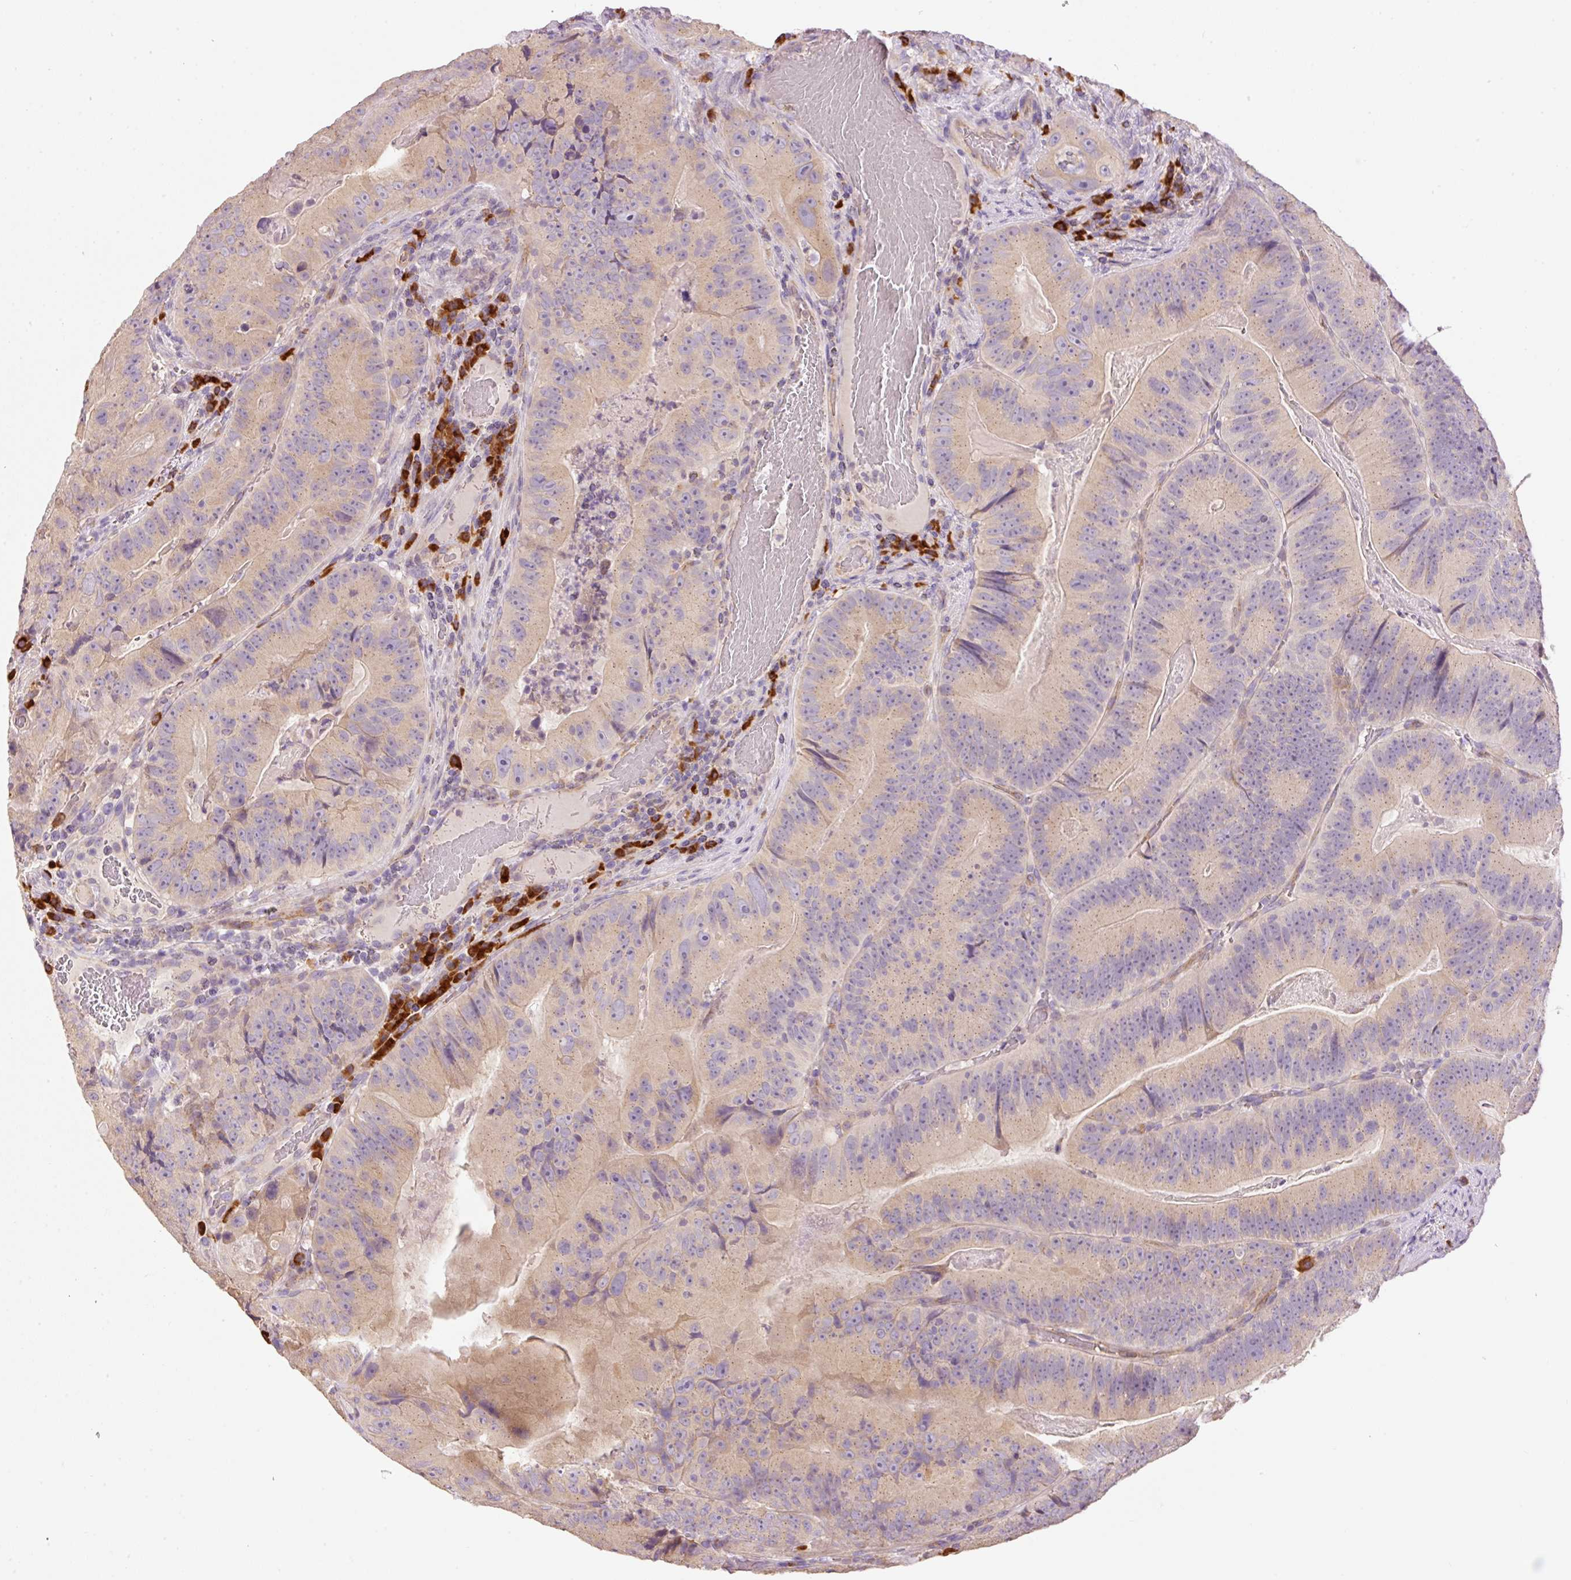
{"staining": {"intensity": "weak", "quantity": ">75%", "location": "cytoplasmic/membranous"}, "tissue": "colorectal cancer", "cell_type": "Tumor cells", "image_type": "cancer", "snomed": [{"axis": "morphology", "description": "Adenocarcinoma, NOS"}, {"axis": "topography", "description": "Colon"}], "caption": "An IHC photomicrograph of neoplastic tissue is shown. Protein staining in brown labels weak cytoplasmic/membranous positivity in colorectal adenocarcinoma within tumor cells.", "gene": "PNPLA5", "patient": {"sex": "female", "age": 86}}